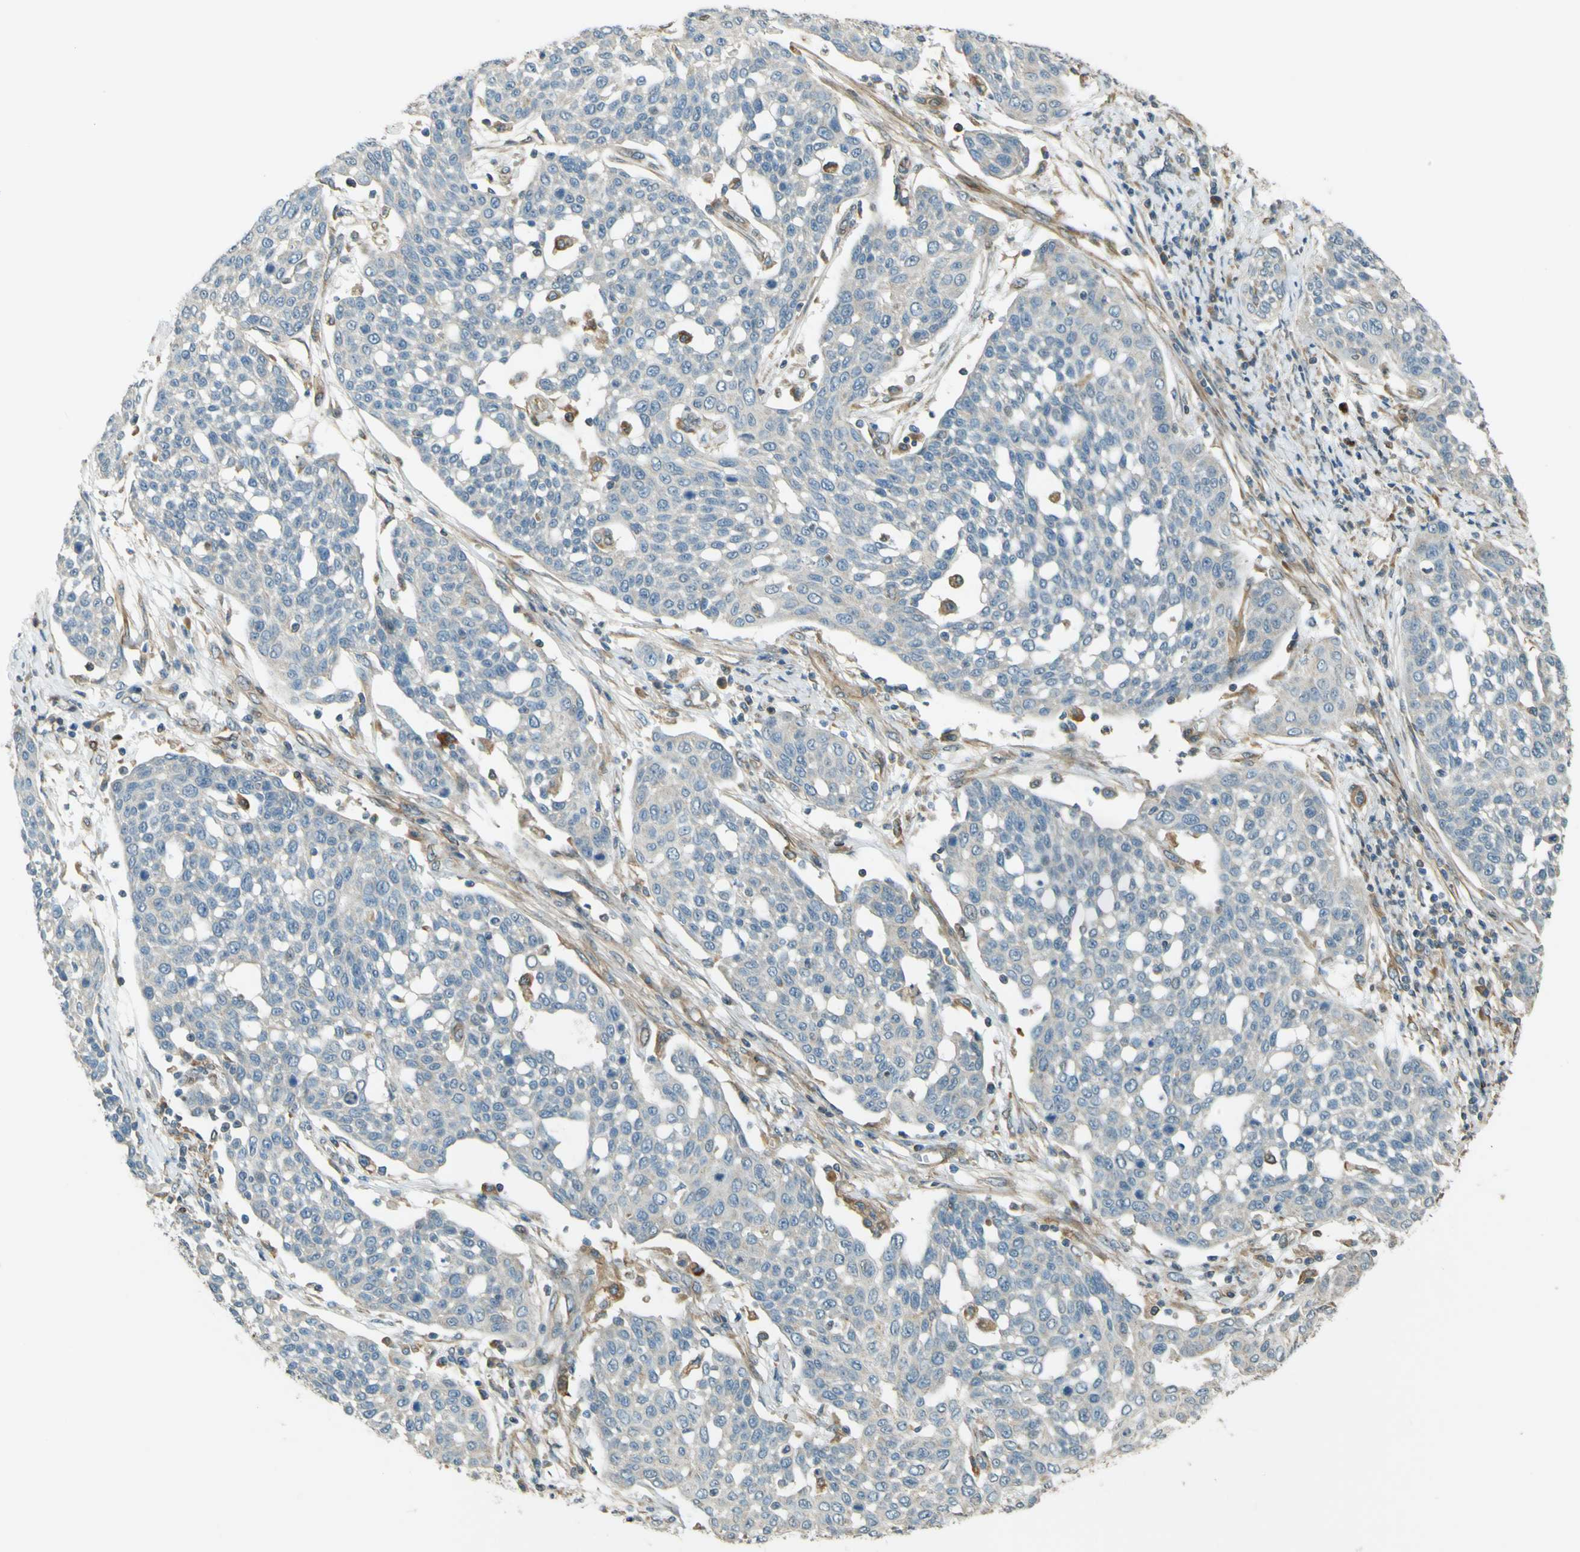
{"staining": {"intensity": "weak", "quantity": "25%-75%", "location": "cytoplasmic/membranous"}, "tissue": "cervical cancer", "cell_type": "Tumor cells", "image_type": "cancer", "snomed": [{"axis": "morphology", "description": "Squamous cell carcinoma, NOS"}, {"axis": "topography", "description": "Cervix"}], "caption": "This is a micrograph of immunohistochemistry (IHC) staining of cervical squamous cell carcinoma, which shows weak positivity in the cytoplasmic/membranous of tumor cells.", "gene": "LPCAT1", "patient": {"sex": "female", "age": 34}}